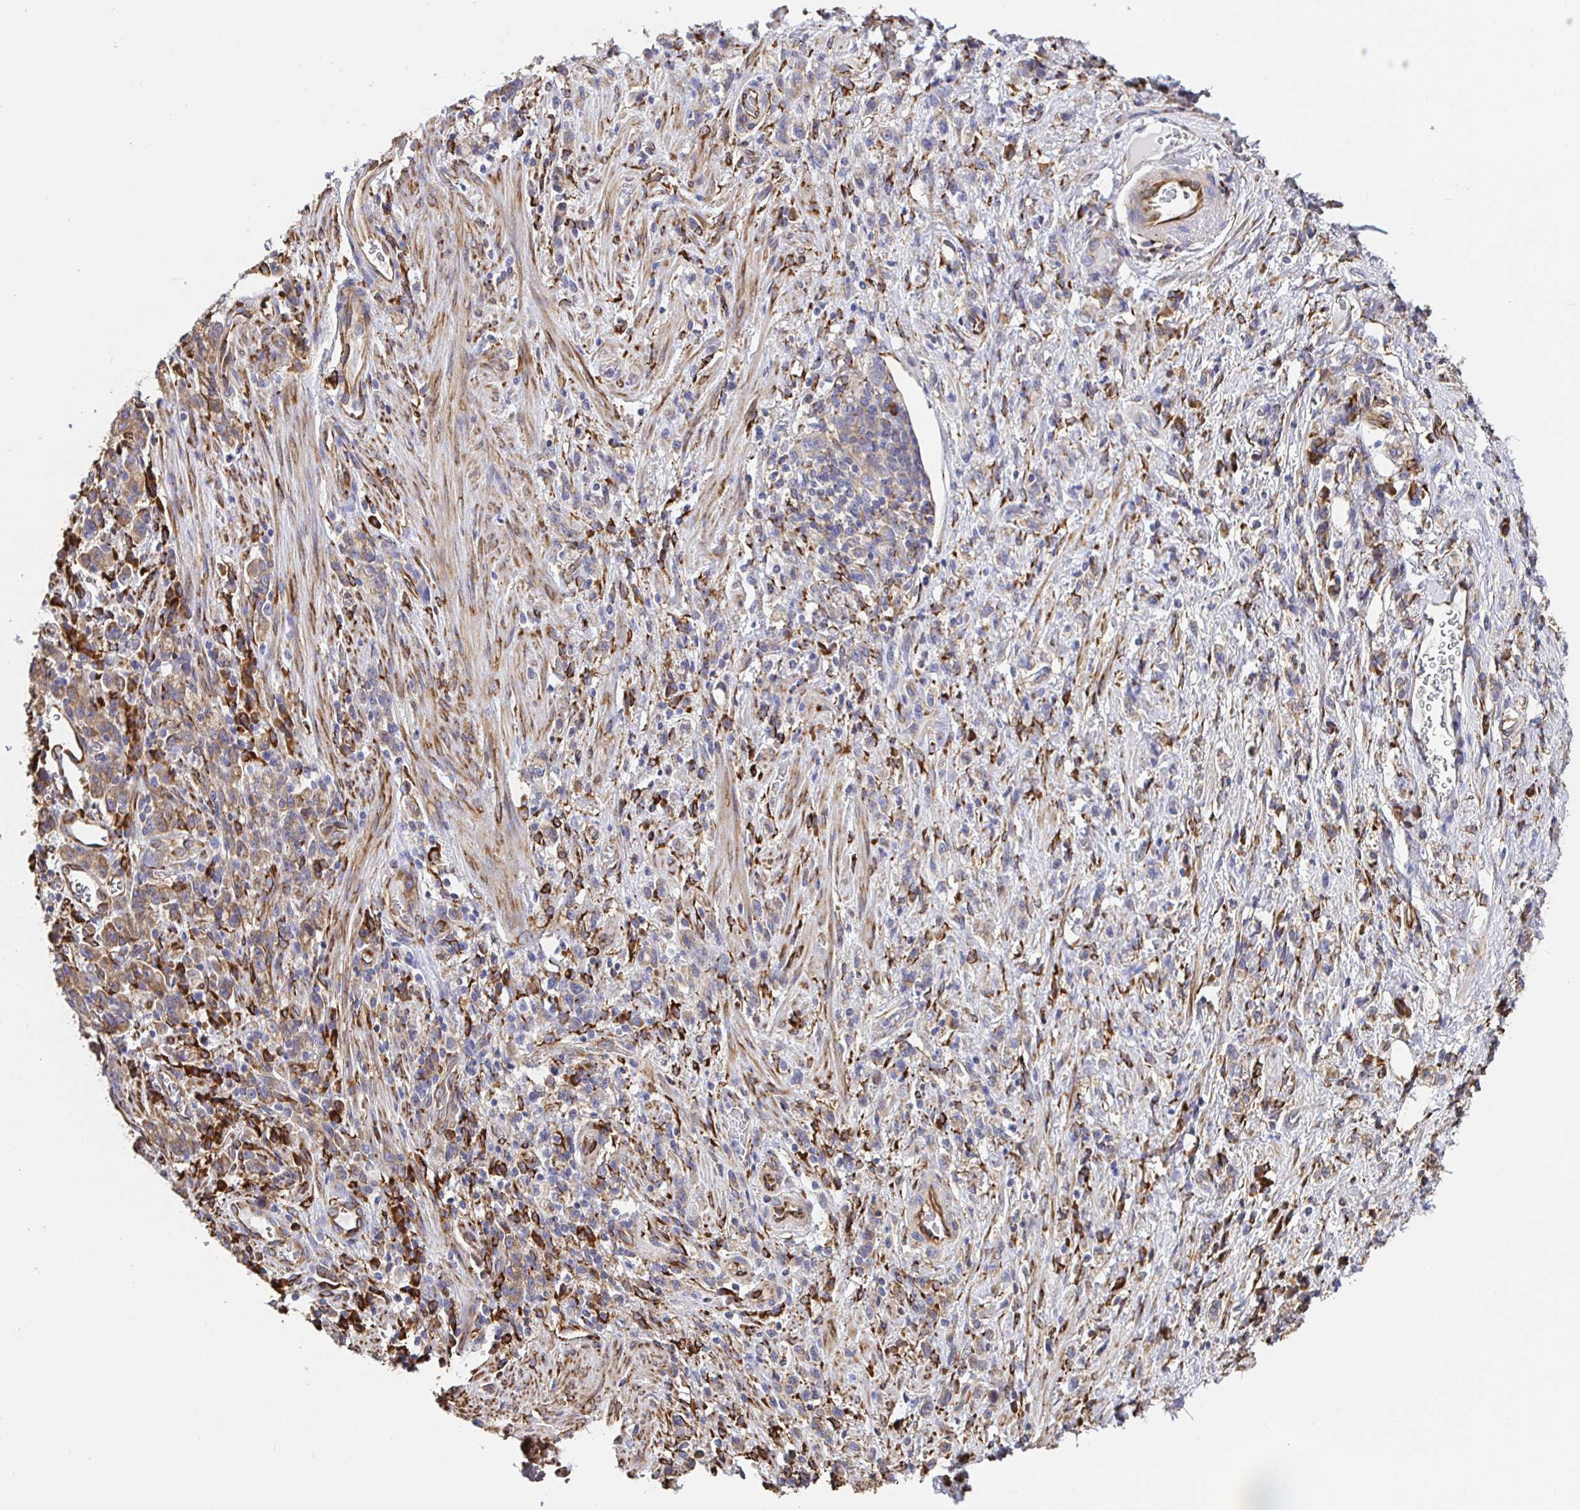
{"staining": {"intensity": "moderate", "quantity": "<25%", "location": "cytoplasmic/membranous"}, "tissue": "stomach cancer", "cell_type": "Tumor cells", "image_type": "cancer", "snomed": [{"axis": "morphology", "description": "Adenocarcinoma, NOS"}, {"axis": "topography", "description": "Stomach"}], "caption": "This micrograph exhibits stomach cancer stained with immunohistochemistry to label a protein in brown. The cytoplasmic/membranous of tumor cells show moderate positivity for the protein. Nuclei are counter-stained blue.", "gene": "MAOA", "patient": {"sex": "male", "age": 77}}